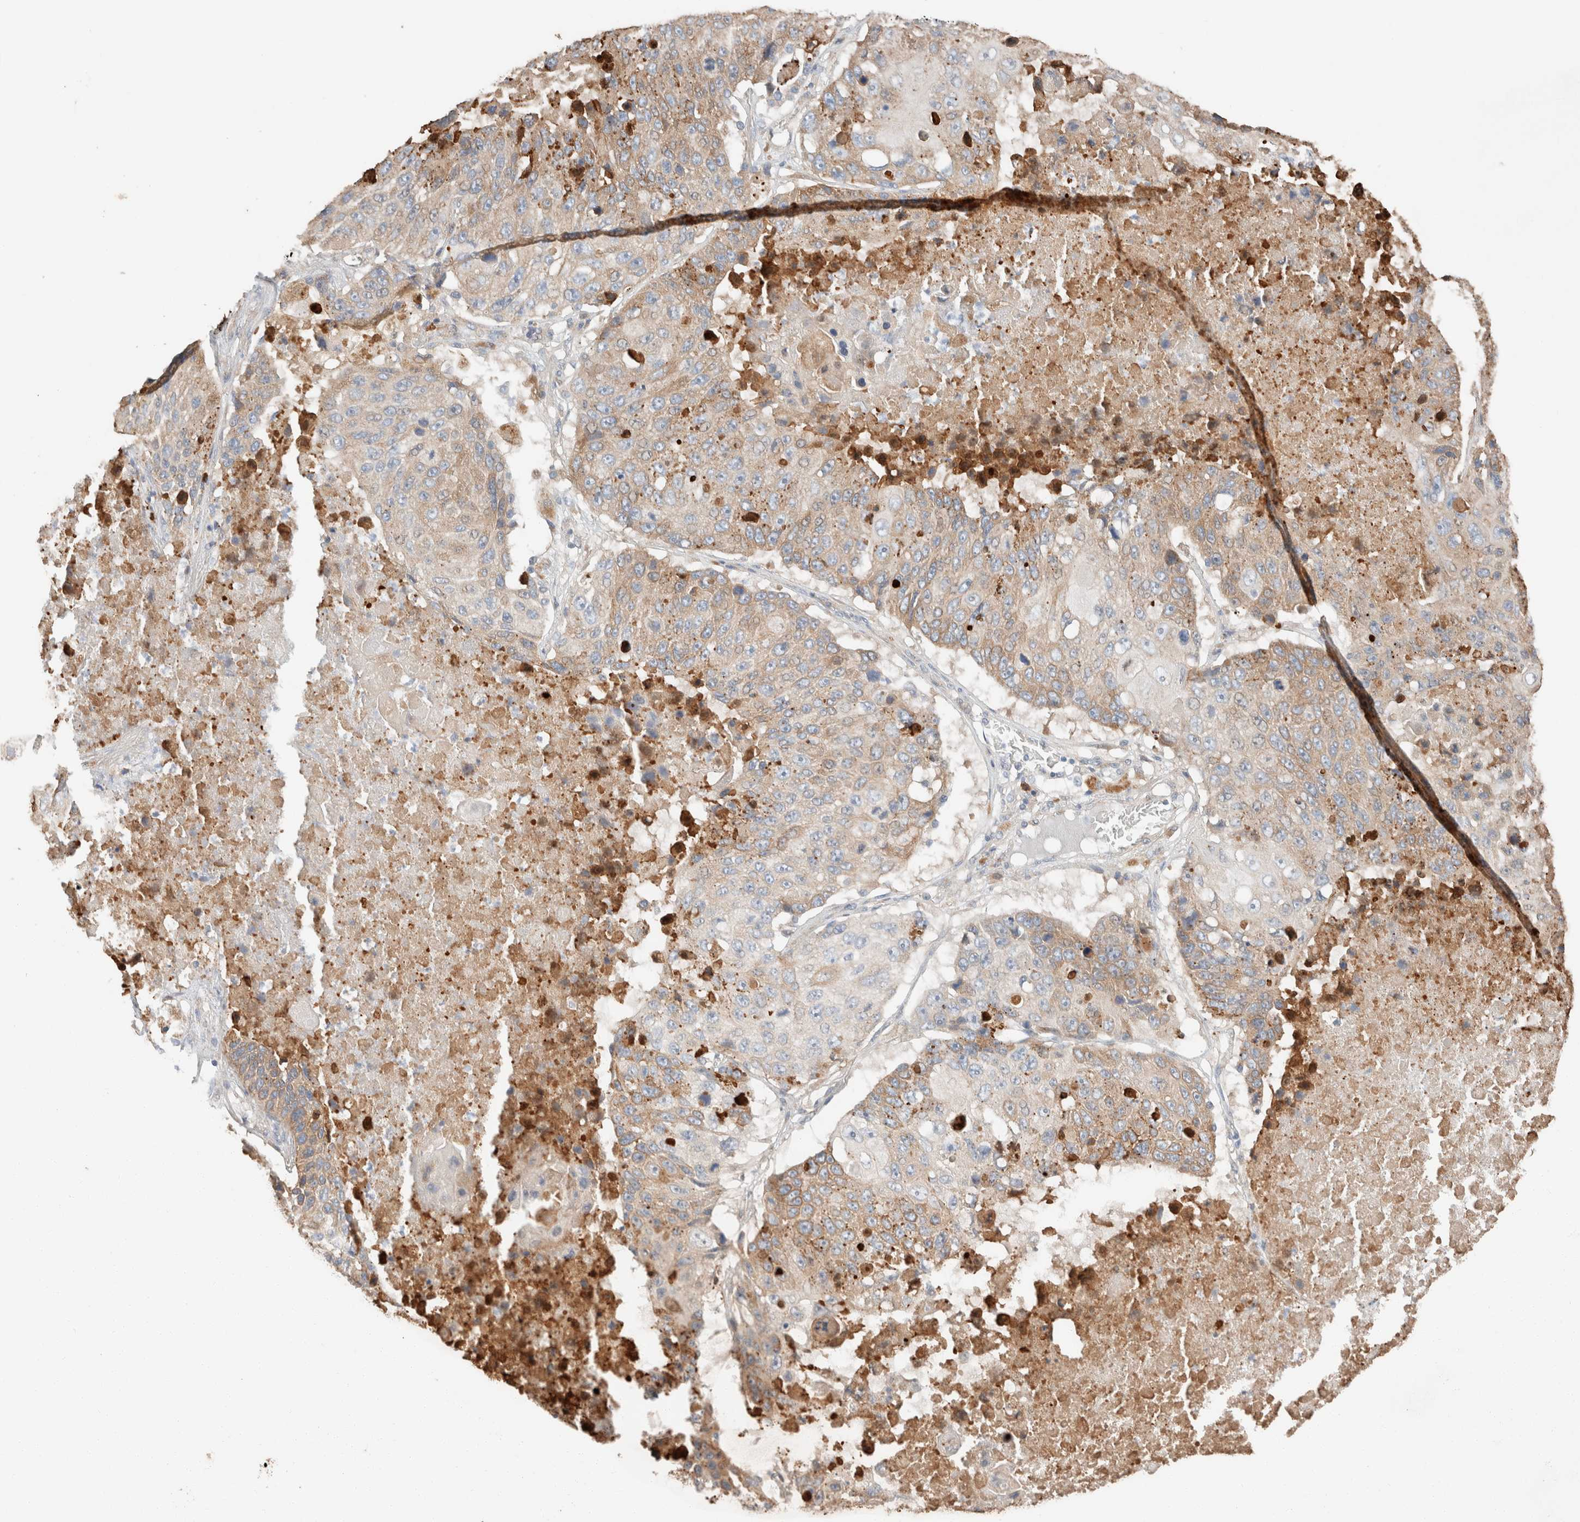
{"staining": {"intensity": "weak", "quantity": ">75%", "location": "cytoplasmic/membranous"}, "tissue": "lung cancer", "cell_type": "Tumor cells", "image_type": "cancer", "snomed": [{"axis": "morphology", "description": "Squamous cell carcinoma, NOS"}, {"axis": "topography", "description": "Lung"}], "caption": "Protein expression analysis of lung cancer exhibits weak cytoplasmic/membranous expression in approximately >75% of tumor cells.", "gene": "TUBD1", "patient": {"sex": "male", "age": 61}}